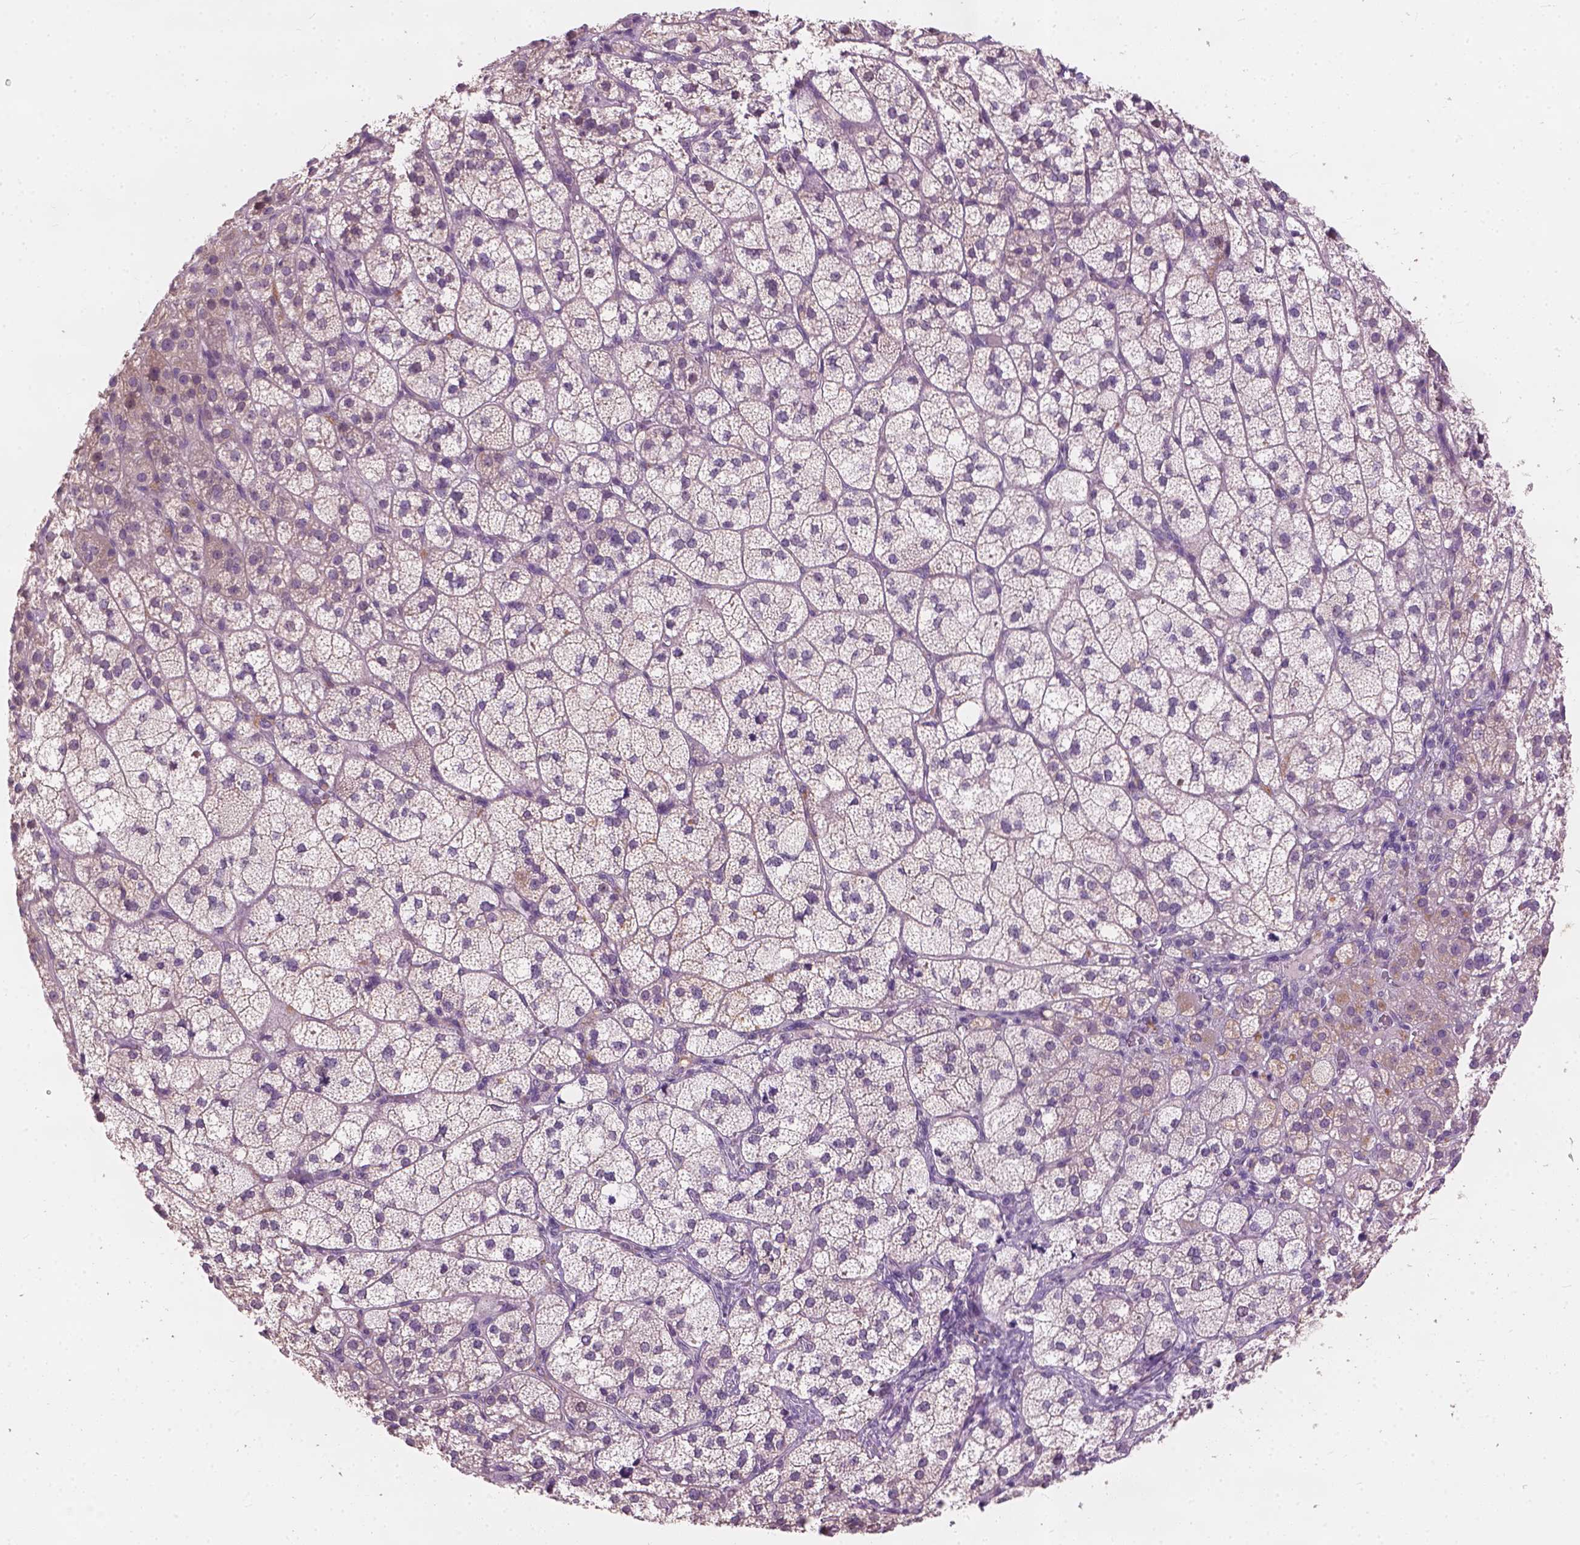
{"staining": {"intensity": "weak", "quantity": "<25%", "location": "cytoplasmic/membranous"}, "tissue": "adrenal gland", "cell_type": "Glandular cells", "image_type": "normal", "snomed": [{"axis": "morphology", "description": "Normal tissue, NOS"}, {"axis": "topography", "description": "Adrenal gland"}], "caption": "Immunohistochemistry histopathology image of benign human adrenal gland stained for a protein (brown), which displays no positivity in glandular cells.", "gene": "KRT17", "patient": {"sex": "female", "age": 60}}